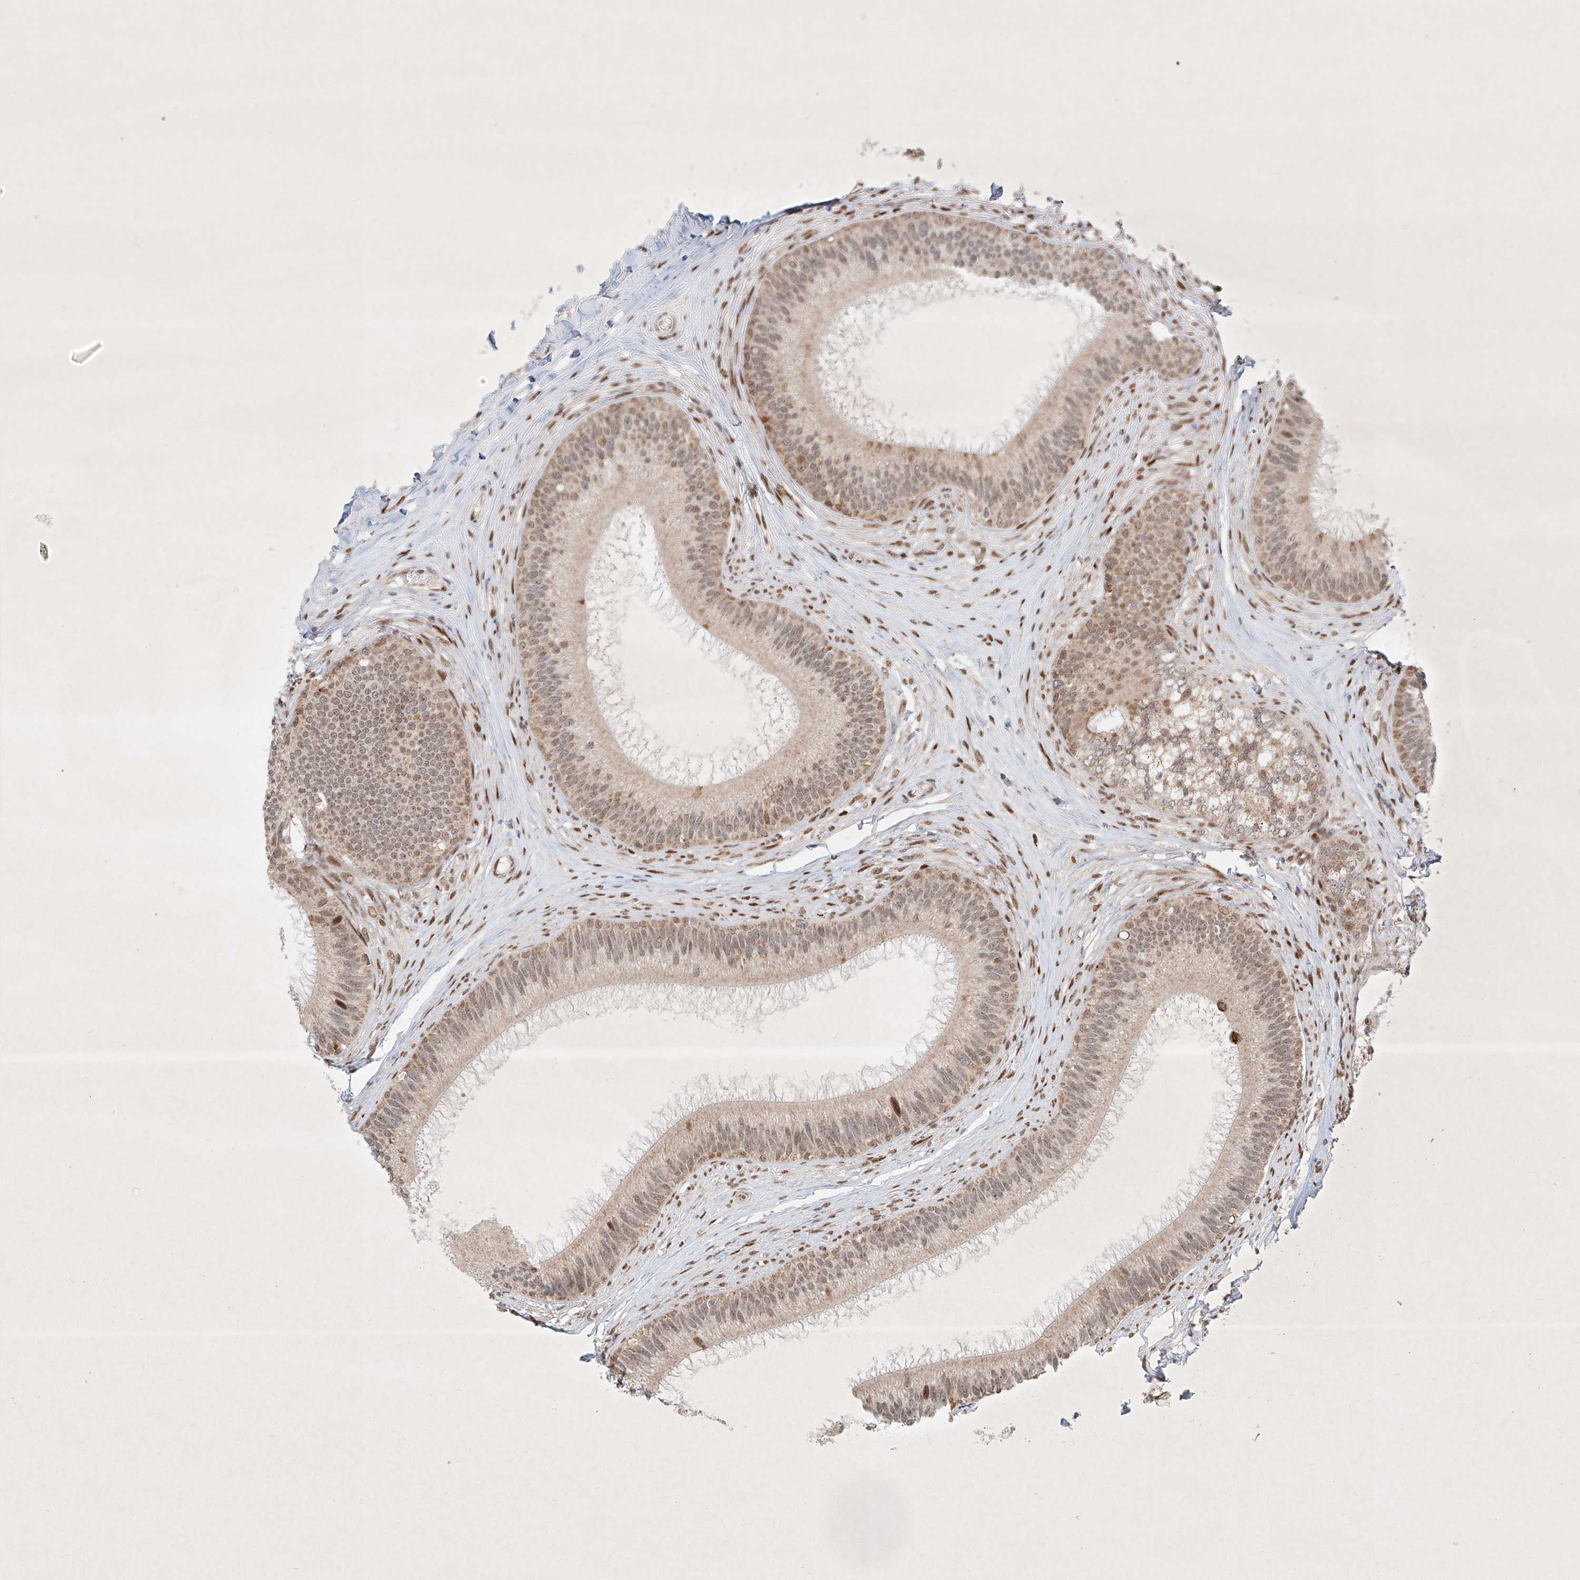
{"staining": {"intensity": "strong", "quantity": ">75%", "location": "nuclear"}, "tissue": "epididymis", "cell_type": "Glandular cells", "image_type": "normal", "snomed": [{"axis": "morphology", "description": "Normal tissue, NOS"}, {"axis": "topography", "description": "Epididymis"}], "caption": "This histopathology image demonstrates immunohistochemistry (IHC) staining of normal human epididymis, with high strong nuclear positivity in about >75% of glandular cells.", "gene": "EPG5", "patient": {"sex": "male", "age": 27}}